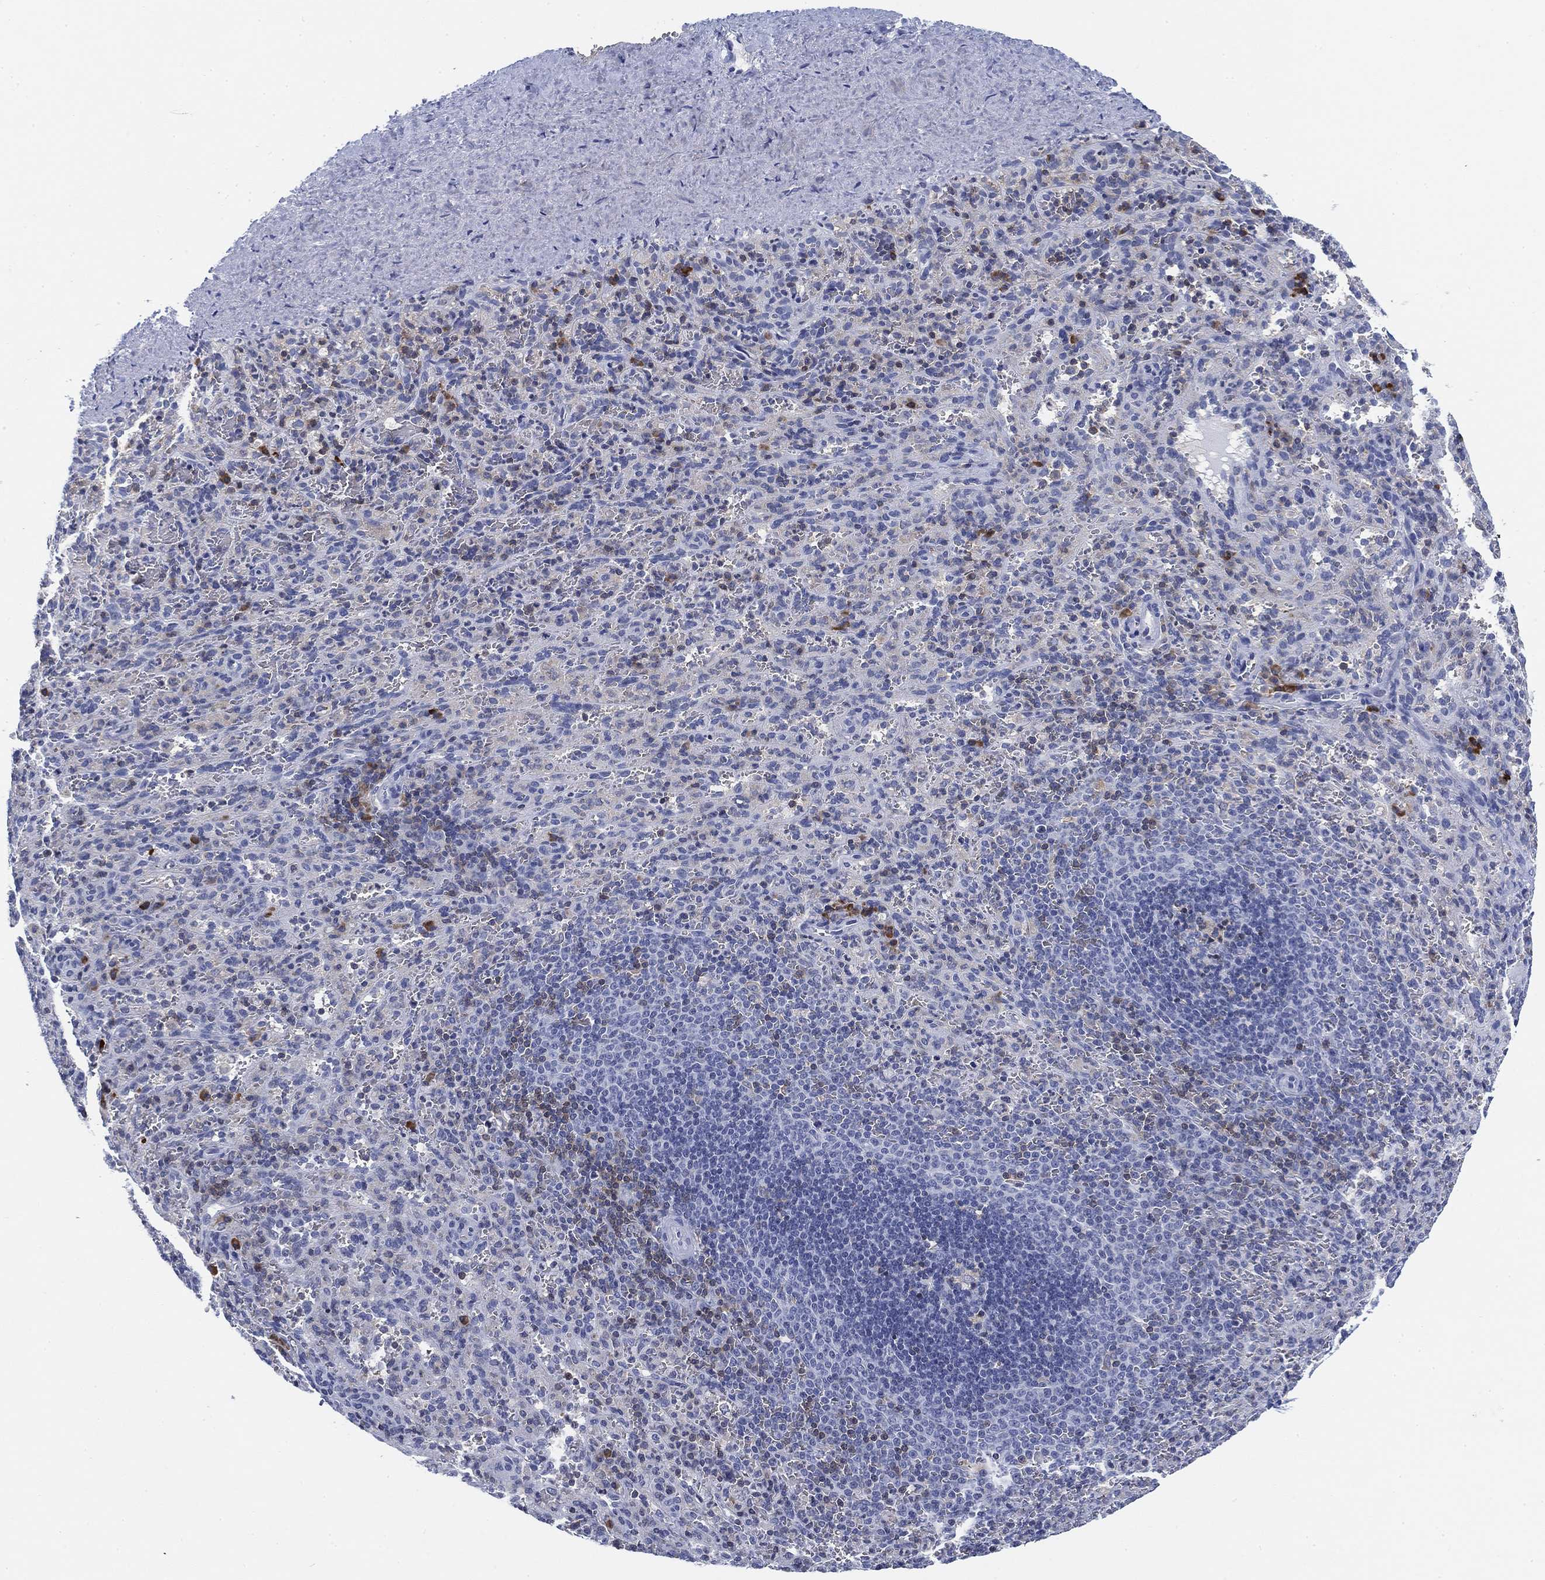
{"staining": {"intensity": "moderate", "quantity": "<25%", "location": "cytoplasmic/membranous"}, "tissue": "spleen", "cell_type": "Cells in red pulp", "image_type": "normal", "snomed": [{"axis": "morphology", "description": "Normal tissue, NOS"}, {"axis": "topography", "description": "Spleen"}], "caption": "This is a histology image of immunohistochemistry (IHC) staining of benign spleen, which shows moderate positivity in the cytoplasmic/membranous of cells in red pulp.", "gene": "FYB1", "patient": {"sex": "male", "age": 57}}